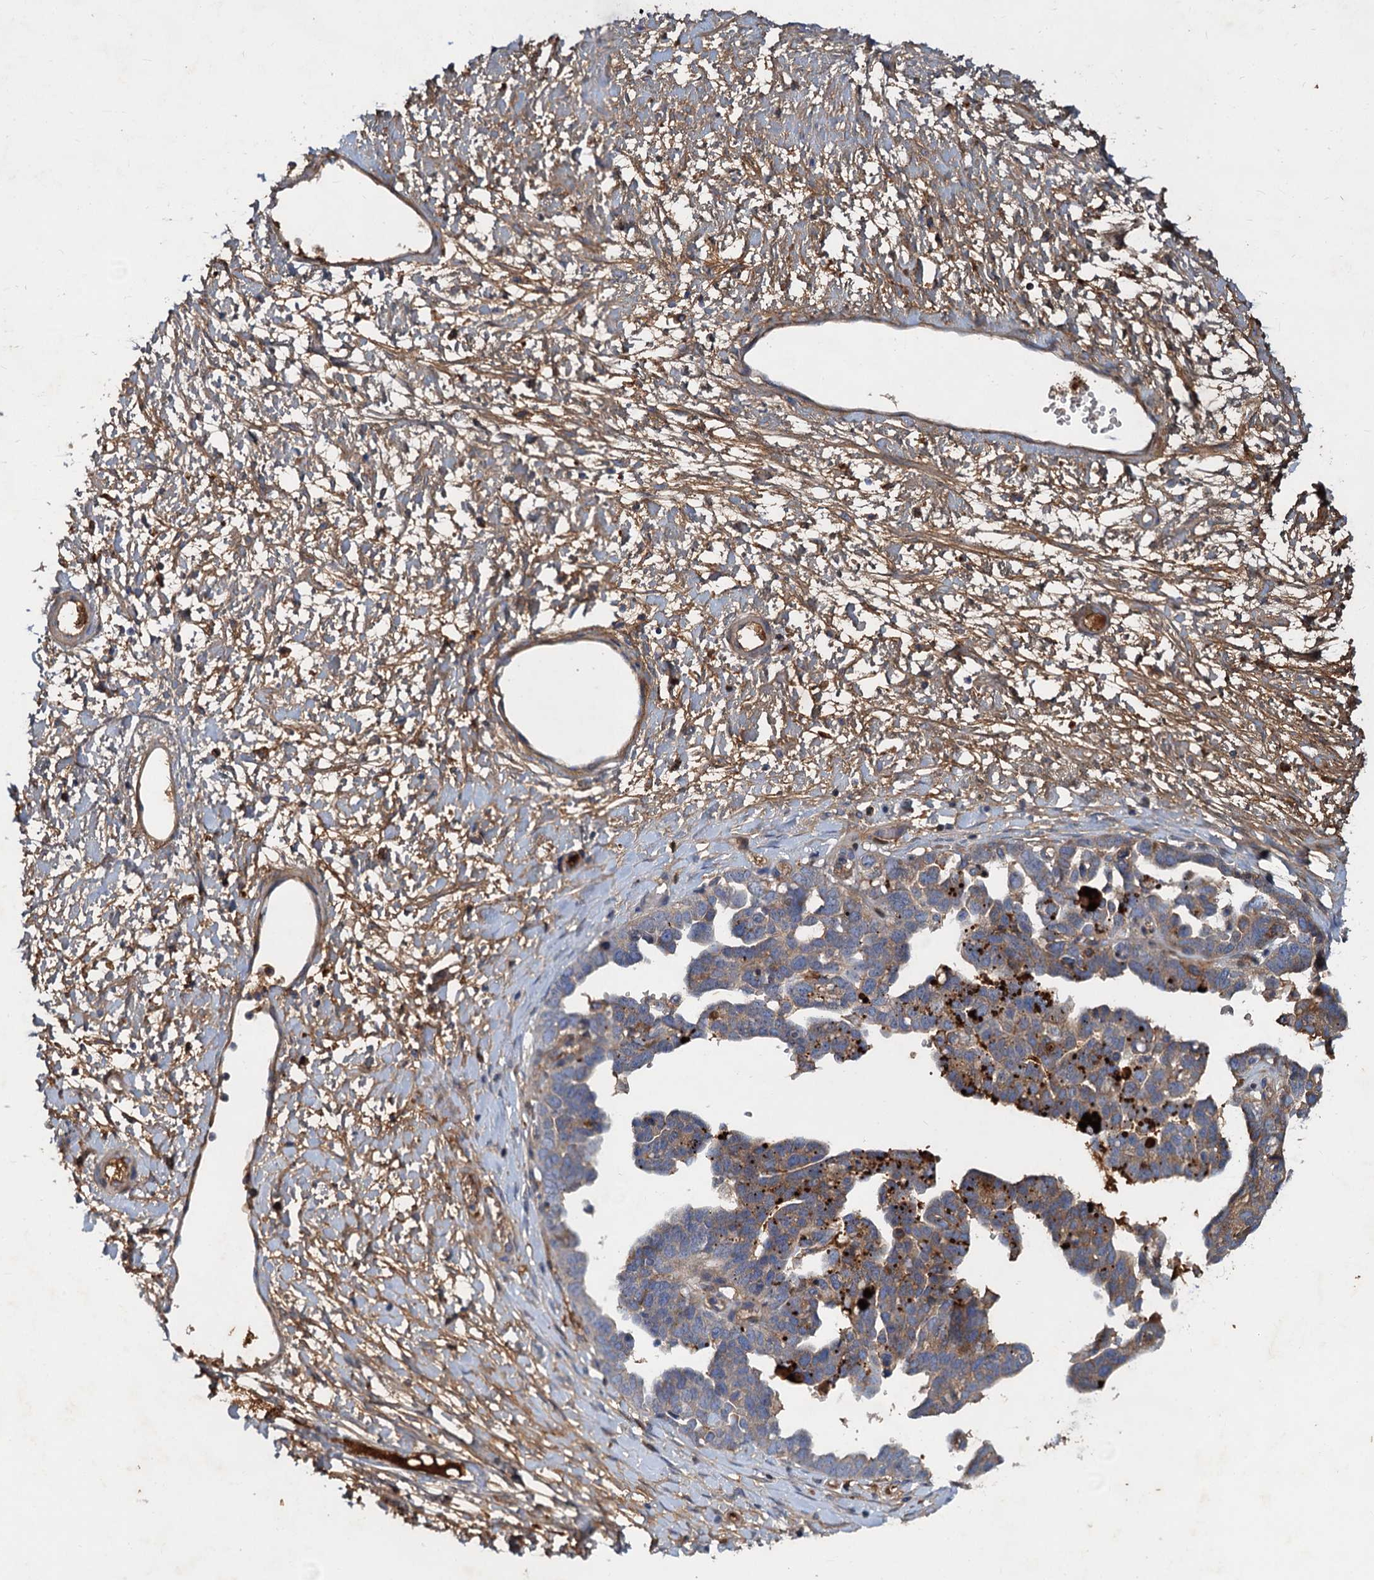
{"staining": {"intensity": "moderate", "quantity": "25%-75%", "location": "cytoplasmic/membranous"}, "tissue": "ovarian cancer", "cell_type": "Tumor cells", "image_type": "cancer", "snomed": [{"axis": "morphology", "description": "Cystadenocarcinoma, serous, NOS"}, {"axis": "topography", "description": "Ovary"}], "caption": "Brown immunohistochemical staining in ovarian cancer (serous cystadenocarcinoma) exhibits moderate cytoplasmic/membranous staining in about 25%-75% of tumor cells.", "gene": "CHRD", "patient": {"sex": "female", "age": 54}}